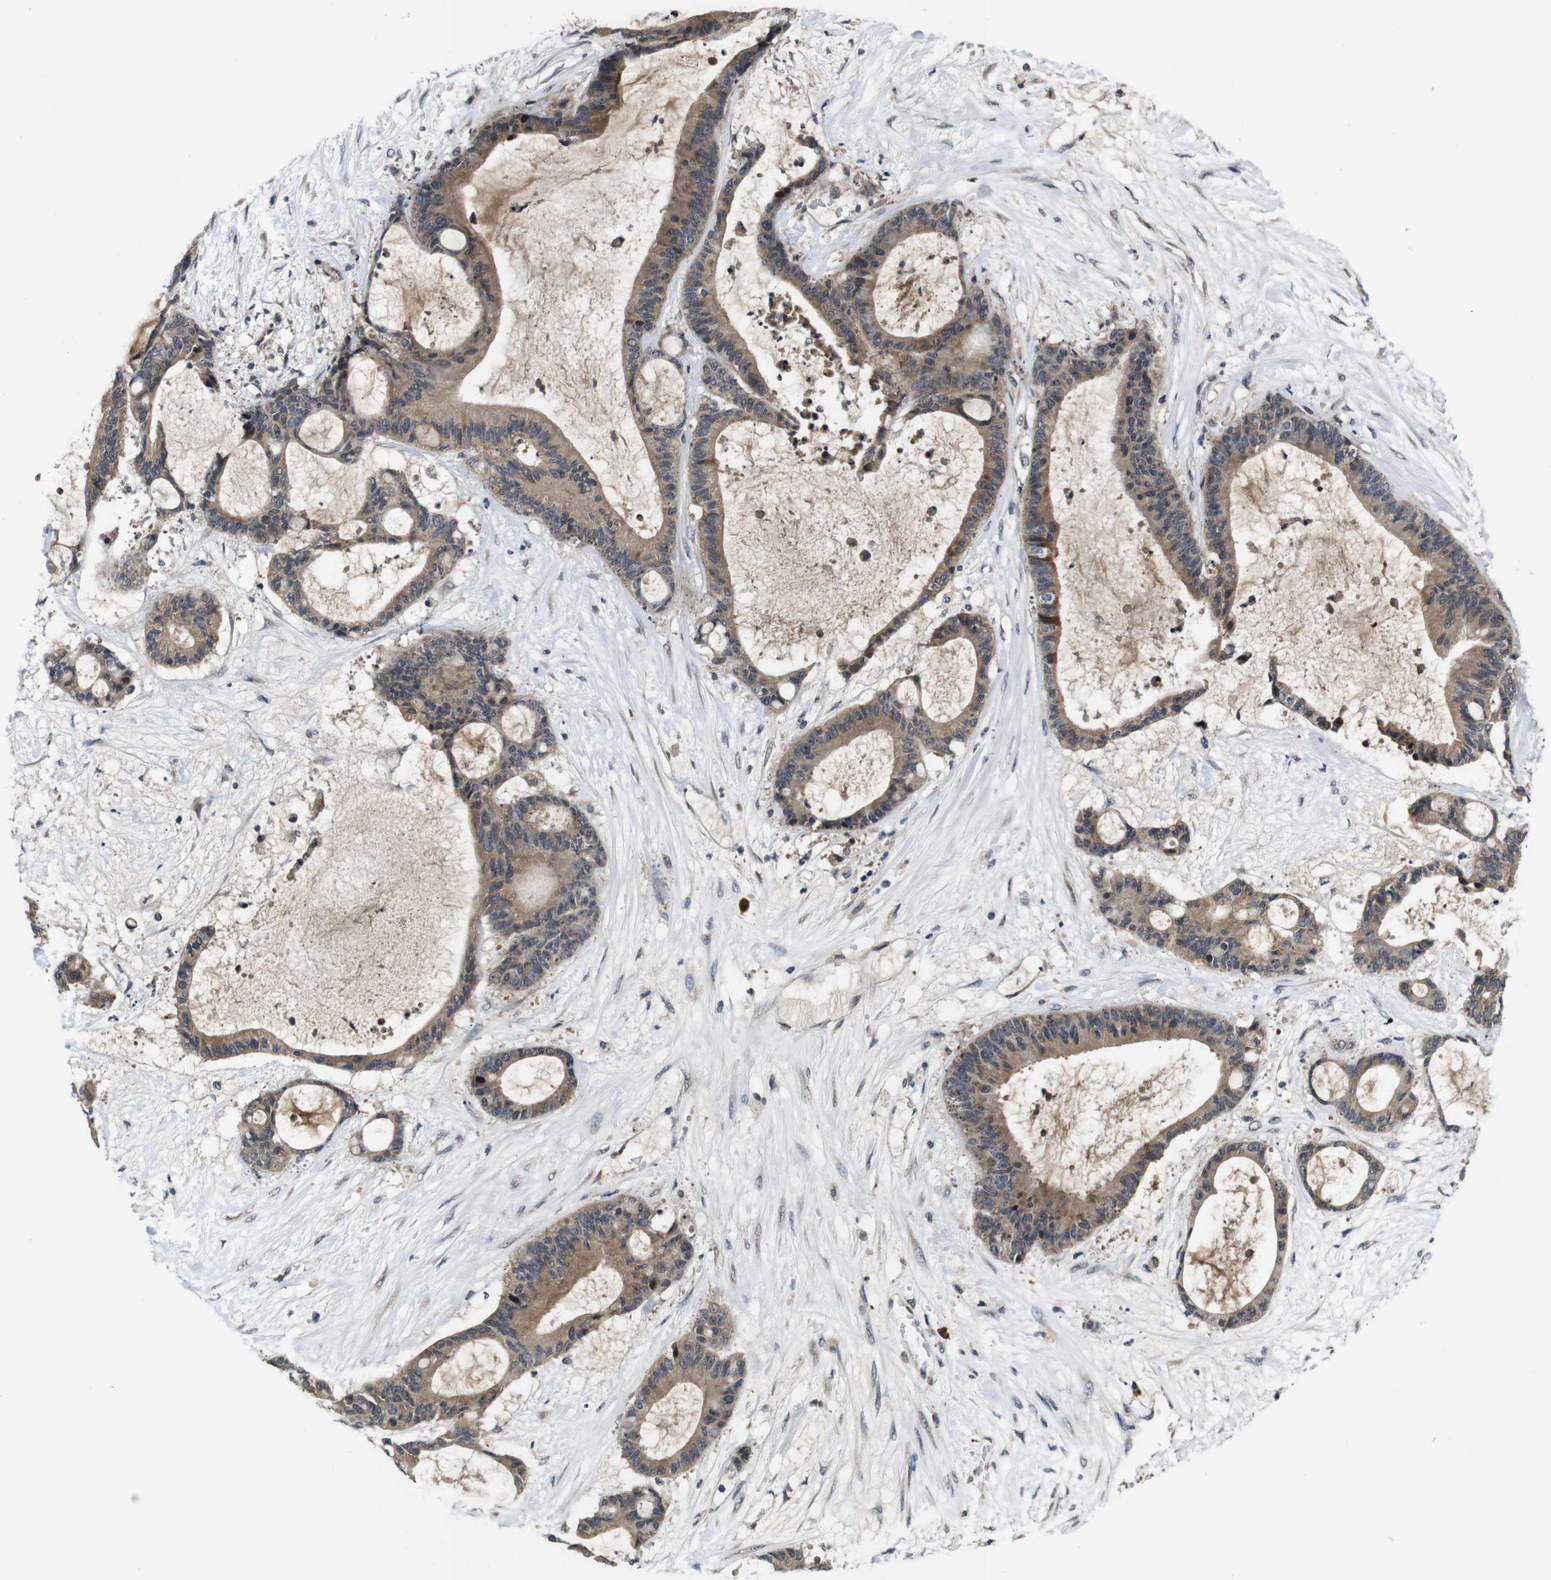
{"staining": {"intensity": "moderate", "quantity": ">75%", "location": "cytoplasmic/membranous"}, "tissue": "liver cancer", "cell_type": "Tumor cells", "image_type": "cancer", "snomed": [{"axis": "morphology", "description": "Cholangiocarcinoma"}, {"axis": "topography", "description": "Liver"}], "caption": "The photomicrograph exhibits immunohistochemical staining of liver cancer (cholangiocarcinoma). There is moderate cytoplasmic/membranous staining is identified in about >75% of tumor cells. (Stains: DAB (3,3'-diaminobenzidine) in brown, nuclei in blue, Microscopy: brightfield microscopy at high magnification).", "gene": "ZBTB46", "patient": {"sex": "female", "age": 73}}